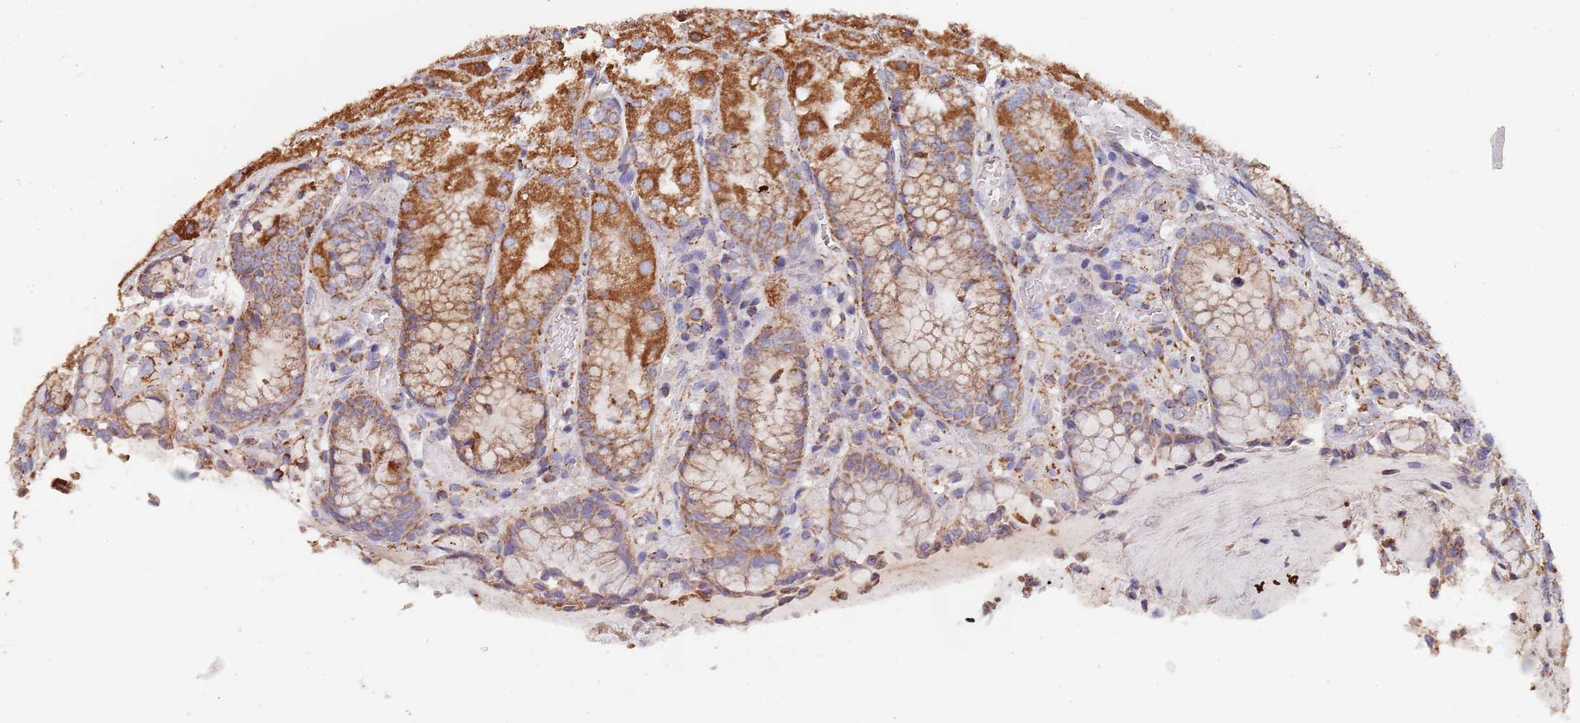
{"staining": {"intensity": "strong", "quantity": "25%-75%", "location": "cytoplasmic/membranous"}, "tissue": "stomach", "cell_type": "Glandular cells", "image_type": "normal", "snomed": [{"axis": "morphology", "description": "Normal tissue, NOS"}, {"axis": "topography", "description": "Stomach, upper"}], "caption": "Strong cytoplasmic/membranous expression for a protein is present in approximately 25%-75% of glandular cells of unremarkable stomach using immunohistochemistry.", "gene": "PGP", "patient": {"sex": "male", "age": 72}}